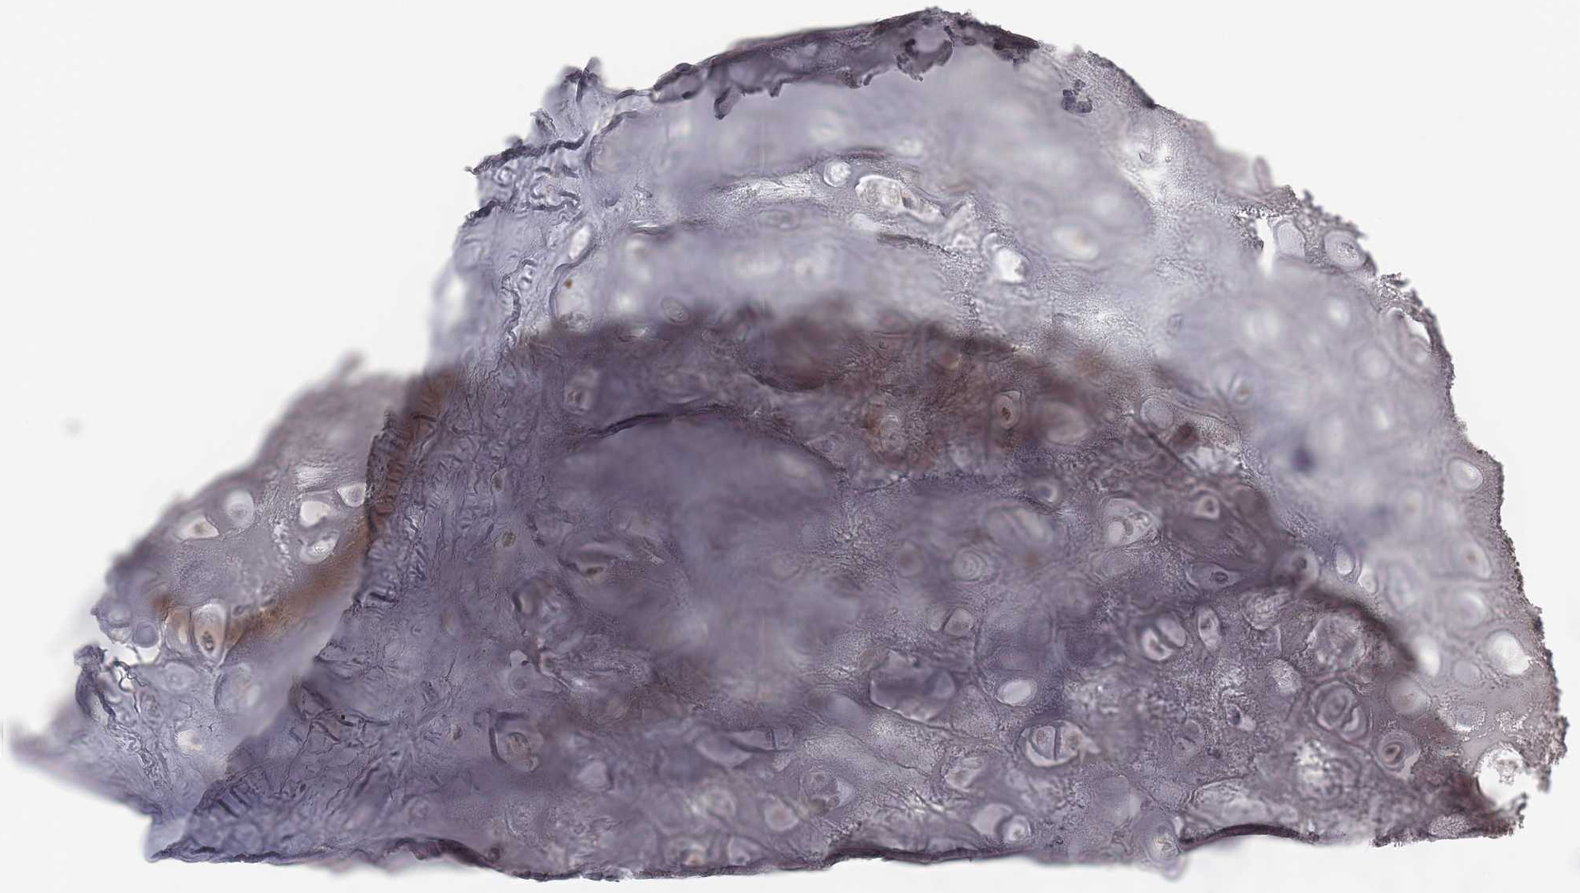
{"staining": {"intensity": "negative", "quantity": "none", "location": "none"}, "tissue": "soft tissue", "cell_type": "Chondrocytes", "image_type": "normal", "snomed": [{"axis": "morphology", "description": "Normal tissue, NOS"}, {"axis": "topography", "description": "Cartilage tissue"}], "caption": "Human soft tissue stained for a protein using immunohistochemistry (IHC) exhibits no expression in chondrocytes.", "gene": "ZKSCAN7", "patient": {"sex": "male", "age": 81}}